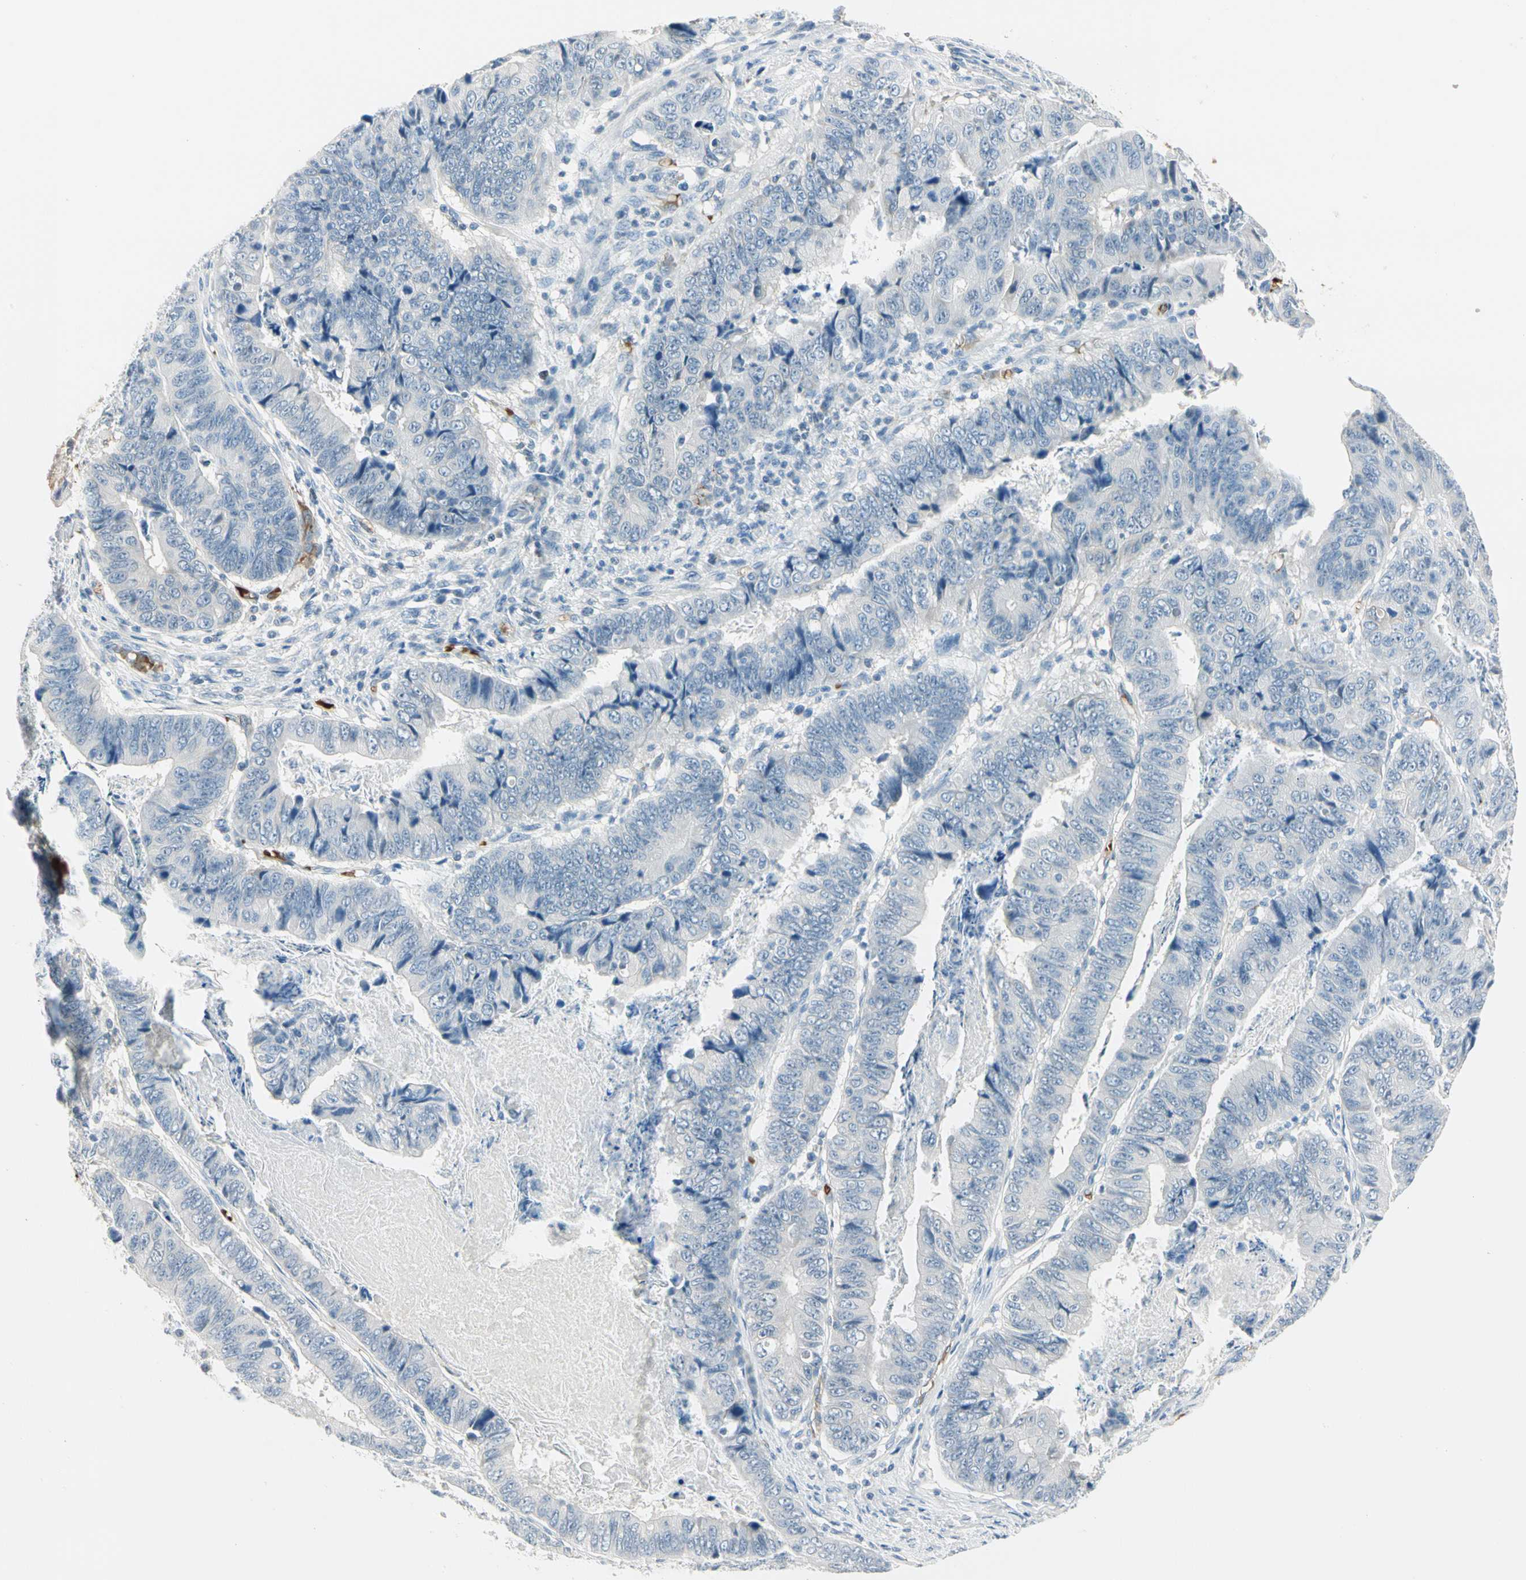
{"staining": {"intensity": "negative", "quantity": "none", "location": "none"}, "tissue": "stomach cancer", "cell_type": "Tumor cells", "image_type": "cancer", "snomed": [{"axis": "morphology", "description": "Adenocarcinoma, NOS"}, {"axis": "topography", "description": "Stomach, lower"}], "caption": "DAB (3,3'-diaminobenzidine) immunohistochemical staining of human stomach adenocarcinoma shows no significant positivity in tumor cells.", "gene": "CA1", "patient": {"sex": "male", "age": 77}}